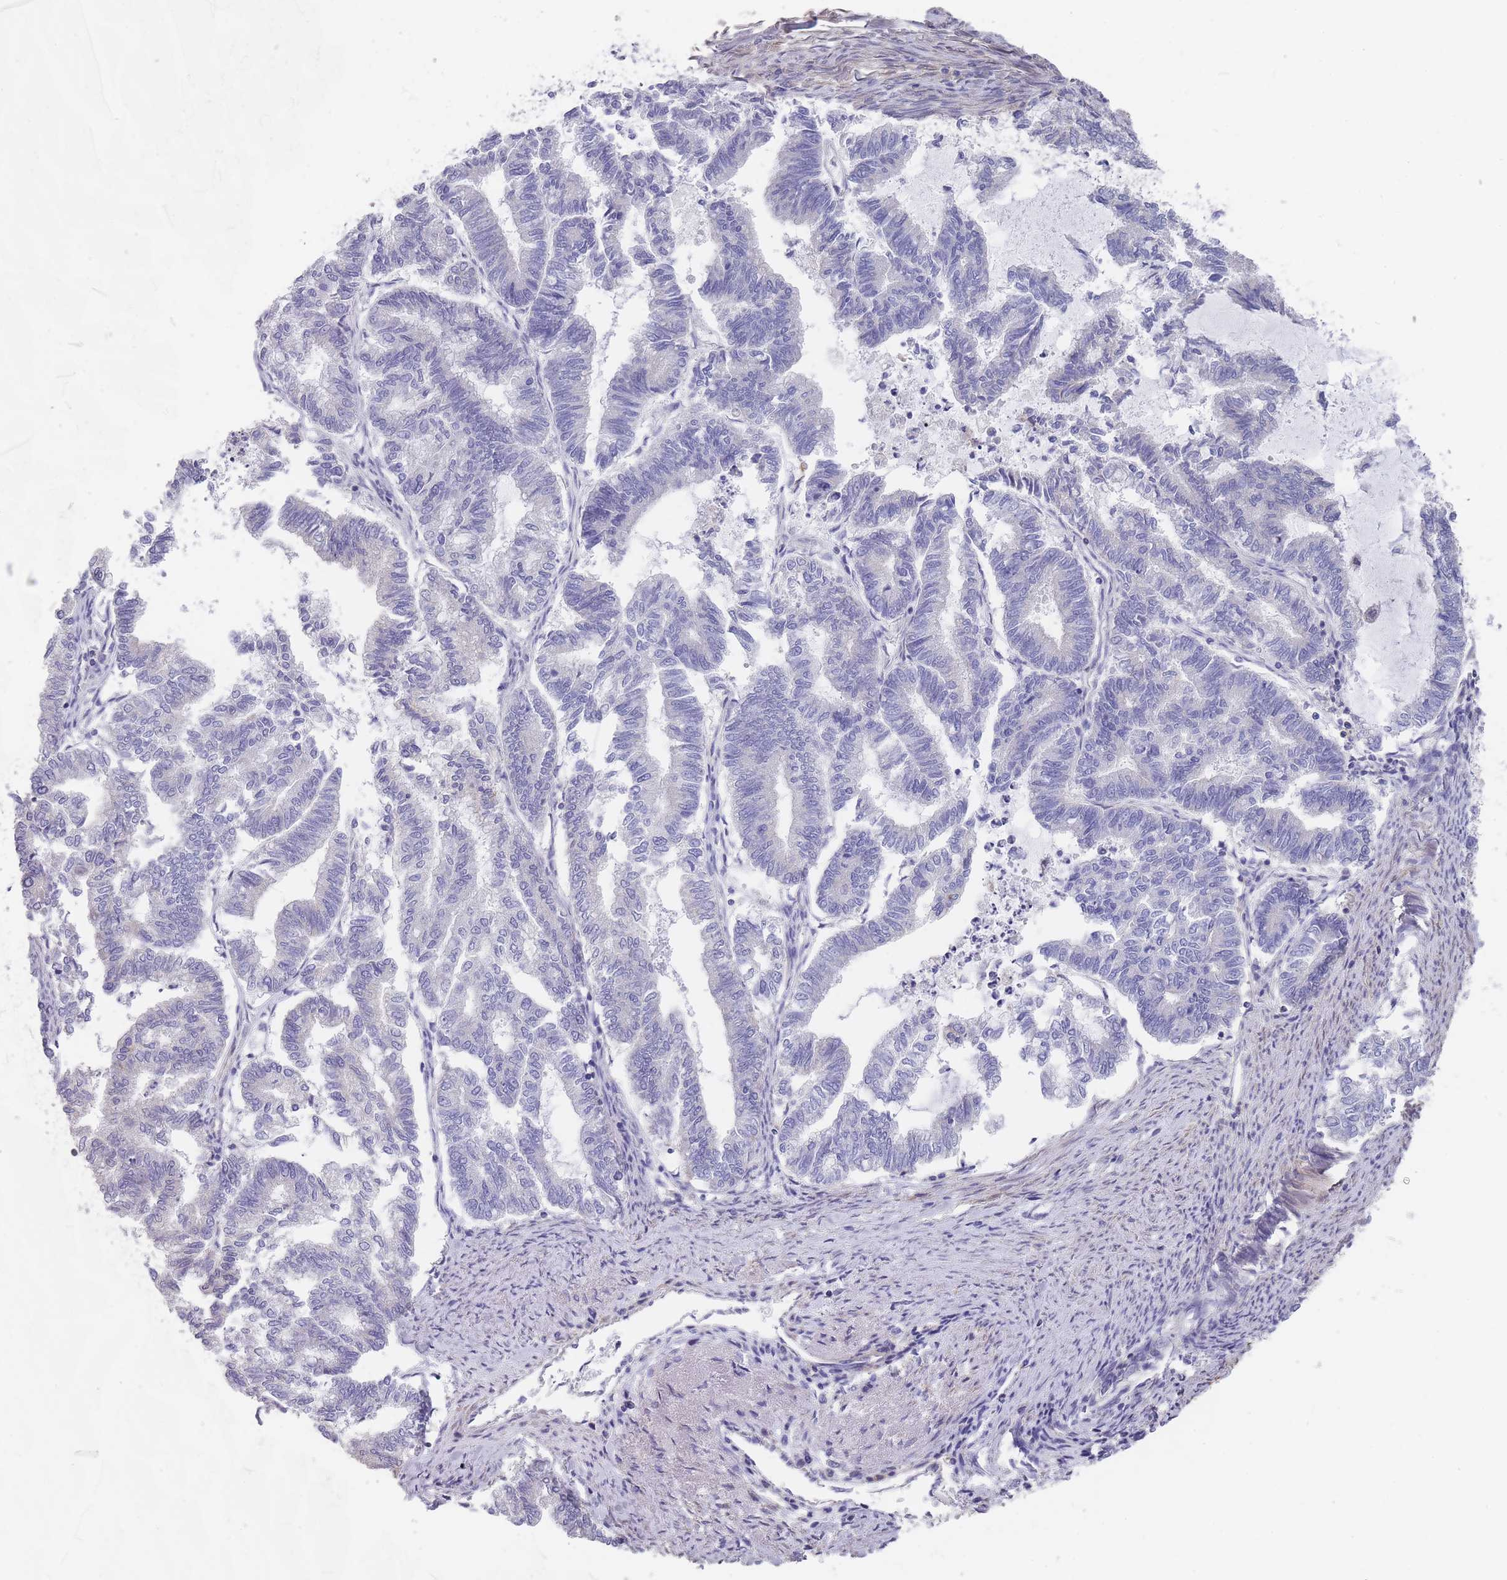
{"staining": {"intensity": "negative", "quantity": "none", "location": "none"}, "tissue": "endometrial cancer", "cell_type": "Tumor cells", "image_type": "cancer", "snomed": [{"axis": "morphology", "description": "Adenocarcinoma, NOS"}, {"axis": "topography", "description": "Endometrium"}], "caption": "Endometrial adenocarcinoma was stained to show a protein in brown. There is no significant staining in tumor cells. (DAB IHC, high magnification).", "gene": "SCCPDH", "patient": {"sex": "female", "age": 79}}